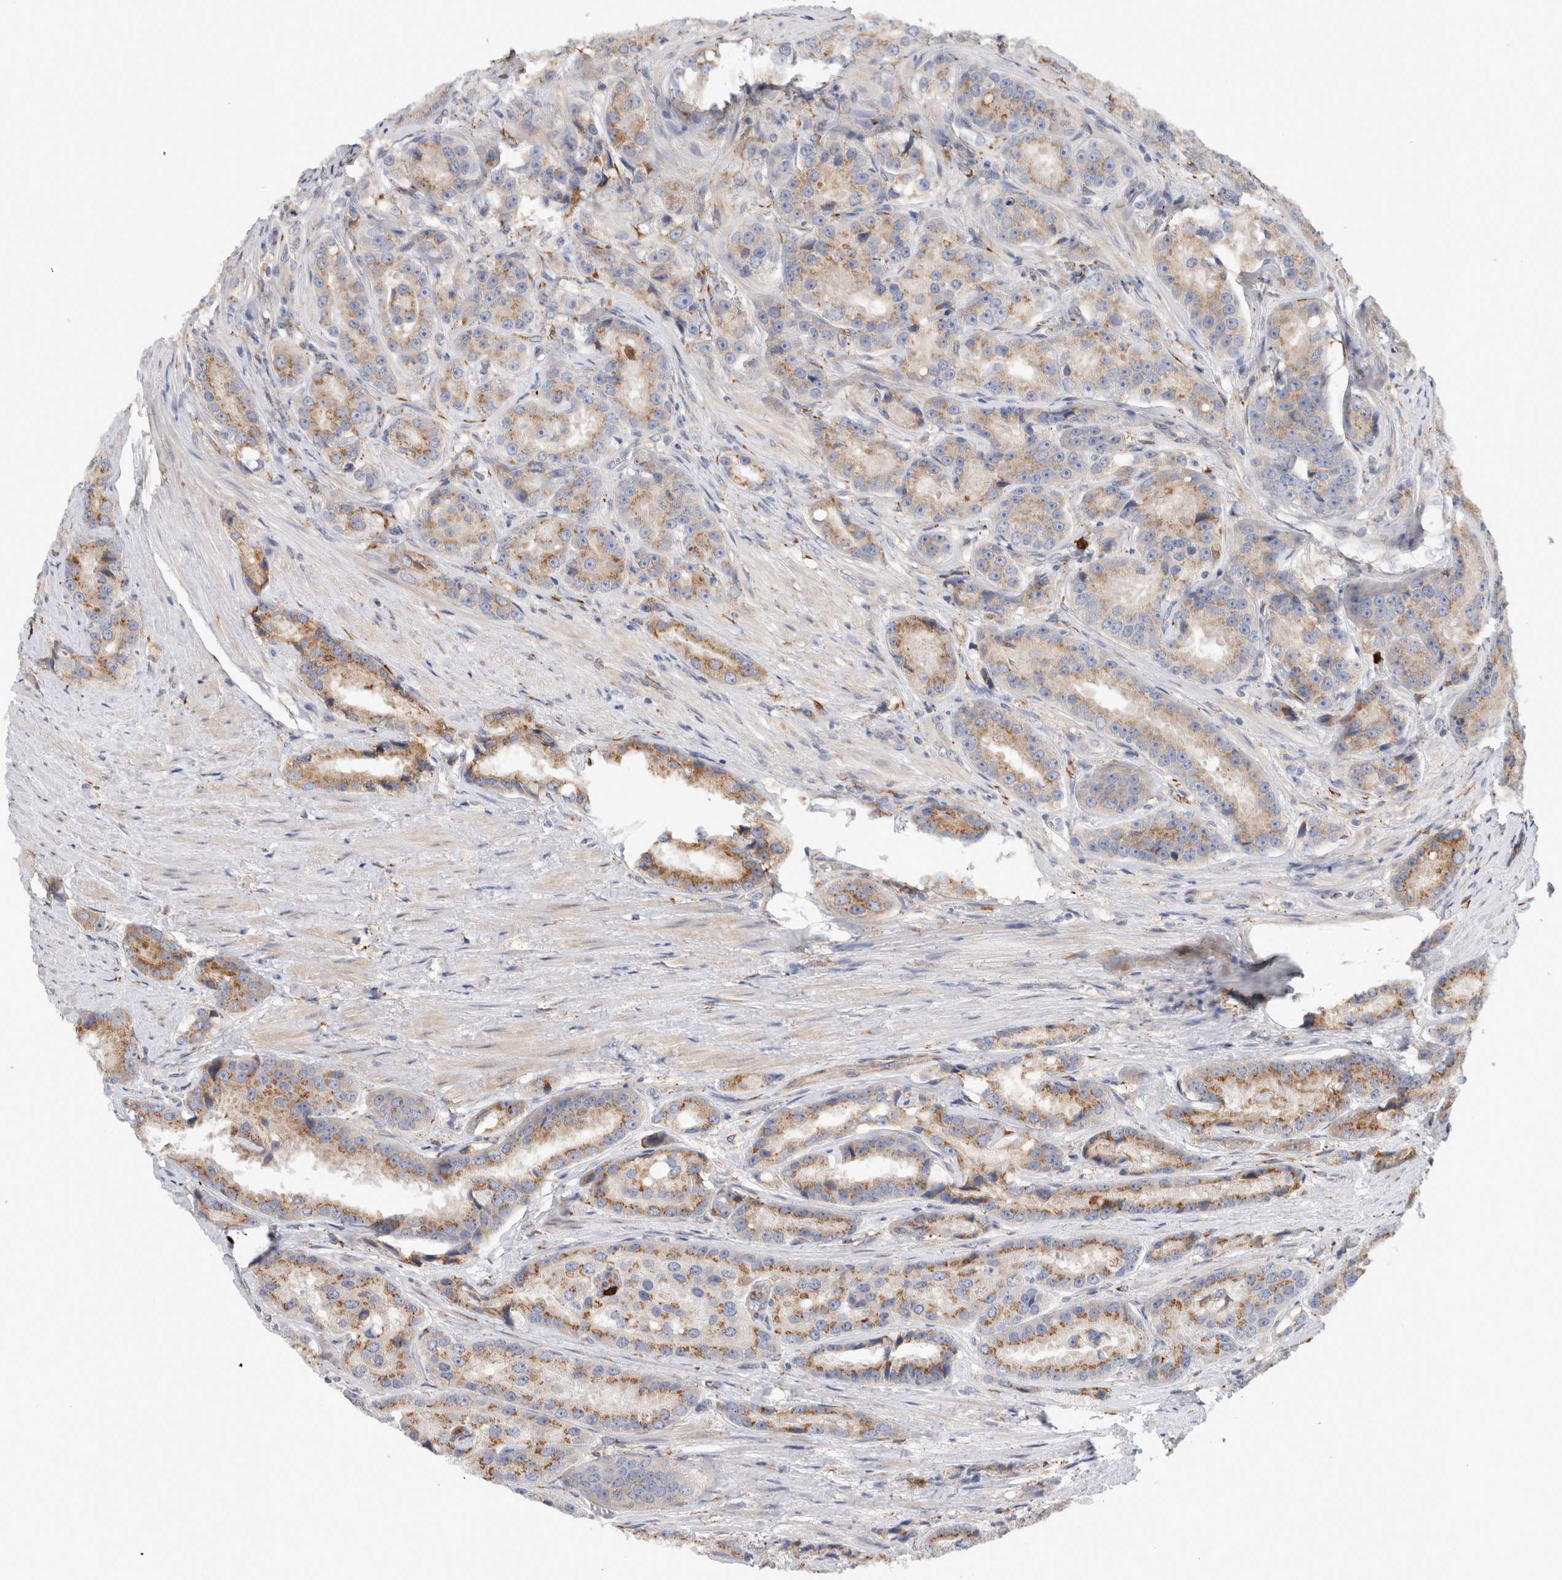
{"staining": {"intensity": "moderate", "quantity": ">75%", "location": "cytoplasmic/membranous"}, "tissue": "prostate cancer", "cell_type": "Tumor cells", "image_type": "cancer", "snomed": [{"axis": "morphology", "description": "Adenocarcinoma, High grade"}, {"axis": "topography", "description": "Prostate"}], "caption": "A high-resolution histopathology image shows immunohistochemistry staining of adenocarcinoma (high-grade) (prostate), which demonstrates moderate cytoplasmic/membranous positivity in about >75% of tumor cells.", "gene": "P4HA1", "patient": {"sex": "male", "age": 60}}